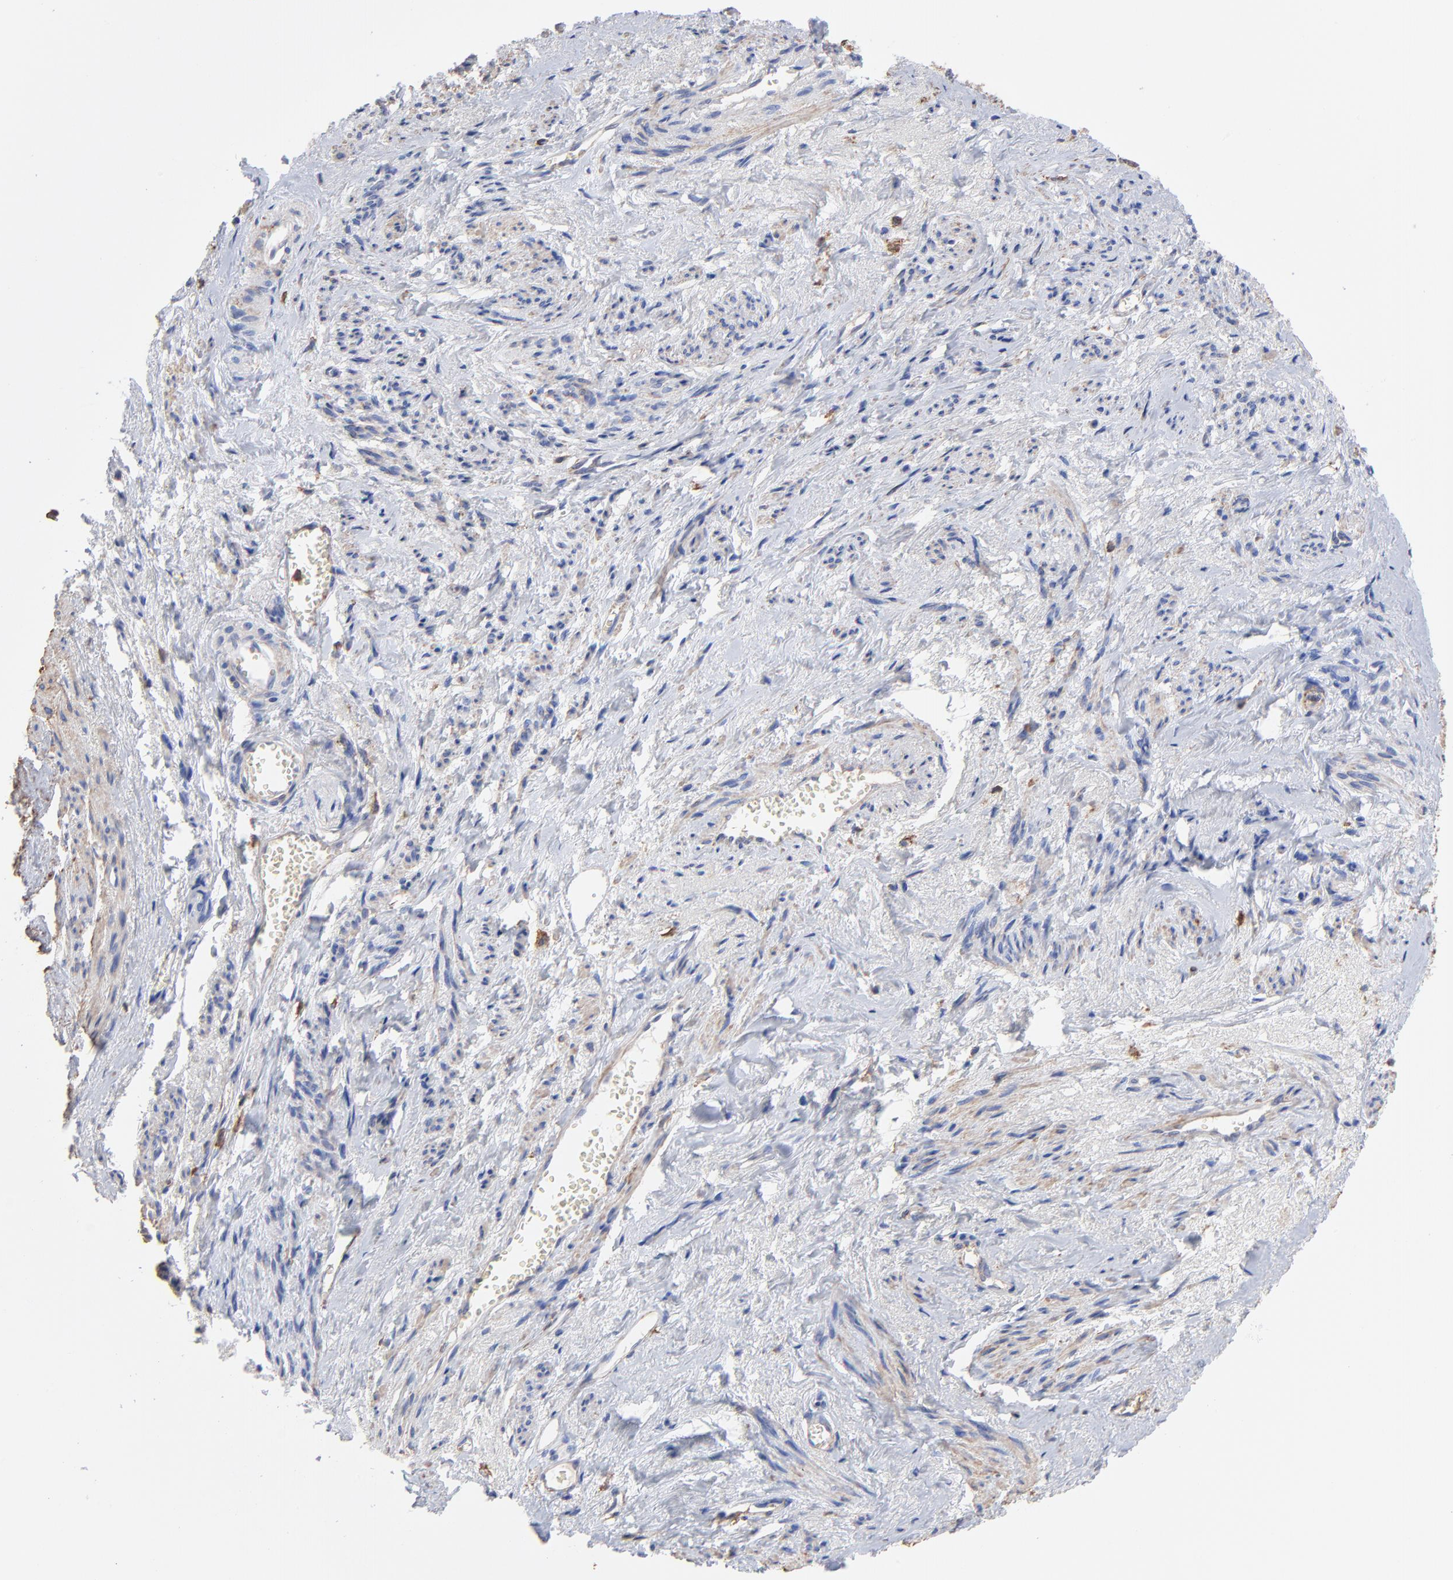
{"staining": {"intensity": "negative", "quantity": "none", "location": "none"}, "tissue": "endometrial cancer", "cell_type": "Tumor cells", "image_type": "cancer", "snomed": [{"axis": "morphology", "description": "Adenocarcinoma, NOS"}, {"axis": "topography", "description": "Endometrium"}], "caption": "Endometrial cancer (adenocarcinoma) was stained to show a protein in brown. There is no significant staining in tumor cells.", "gene": "ASL", "patient": {"sex": "female", "age": 75}}